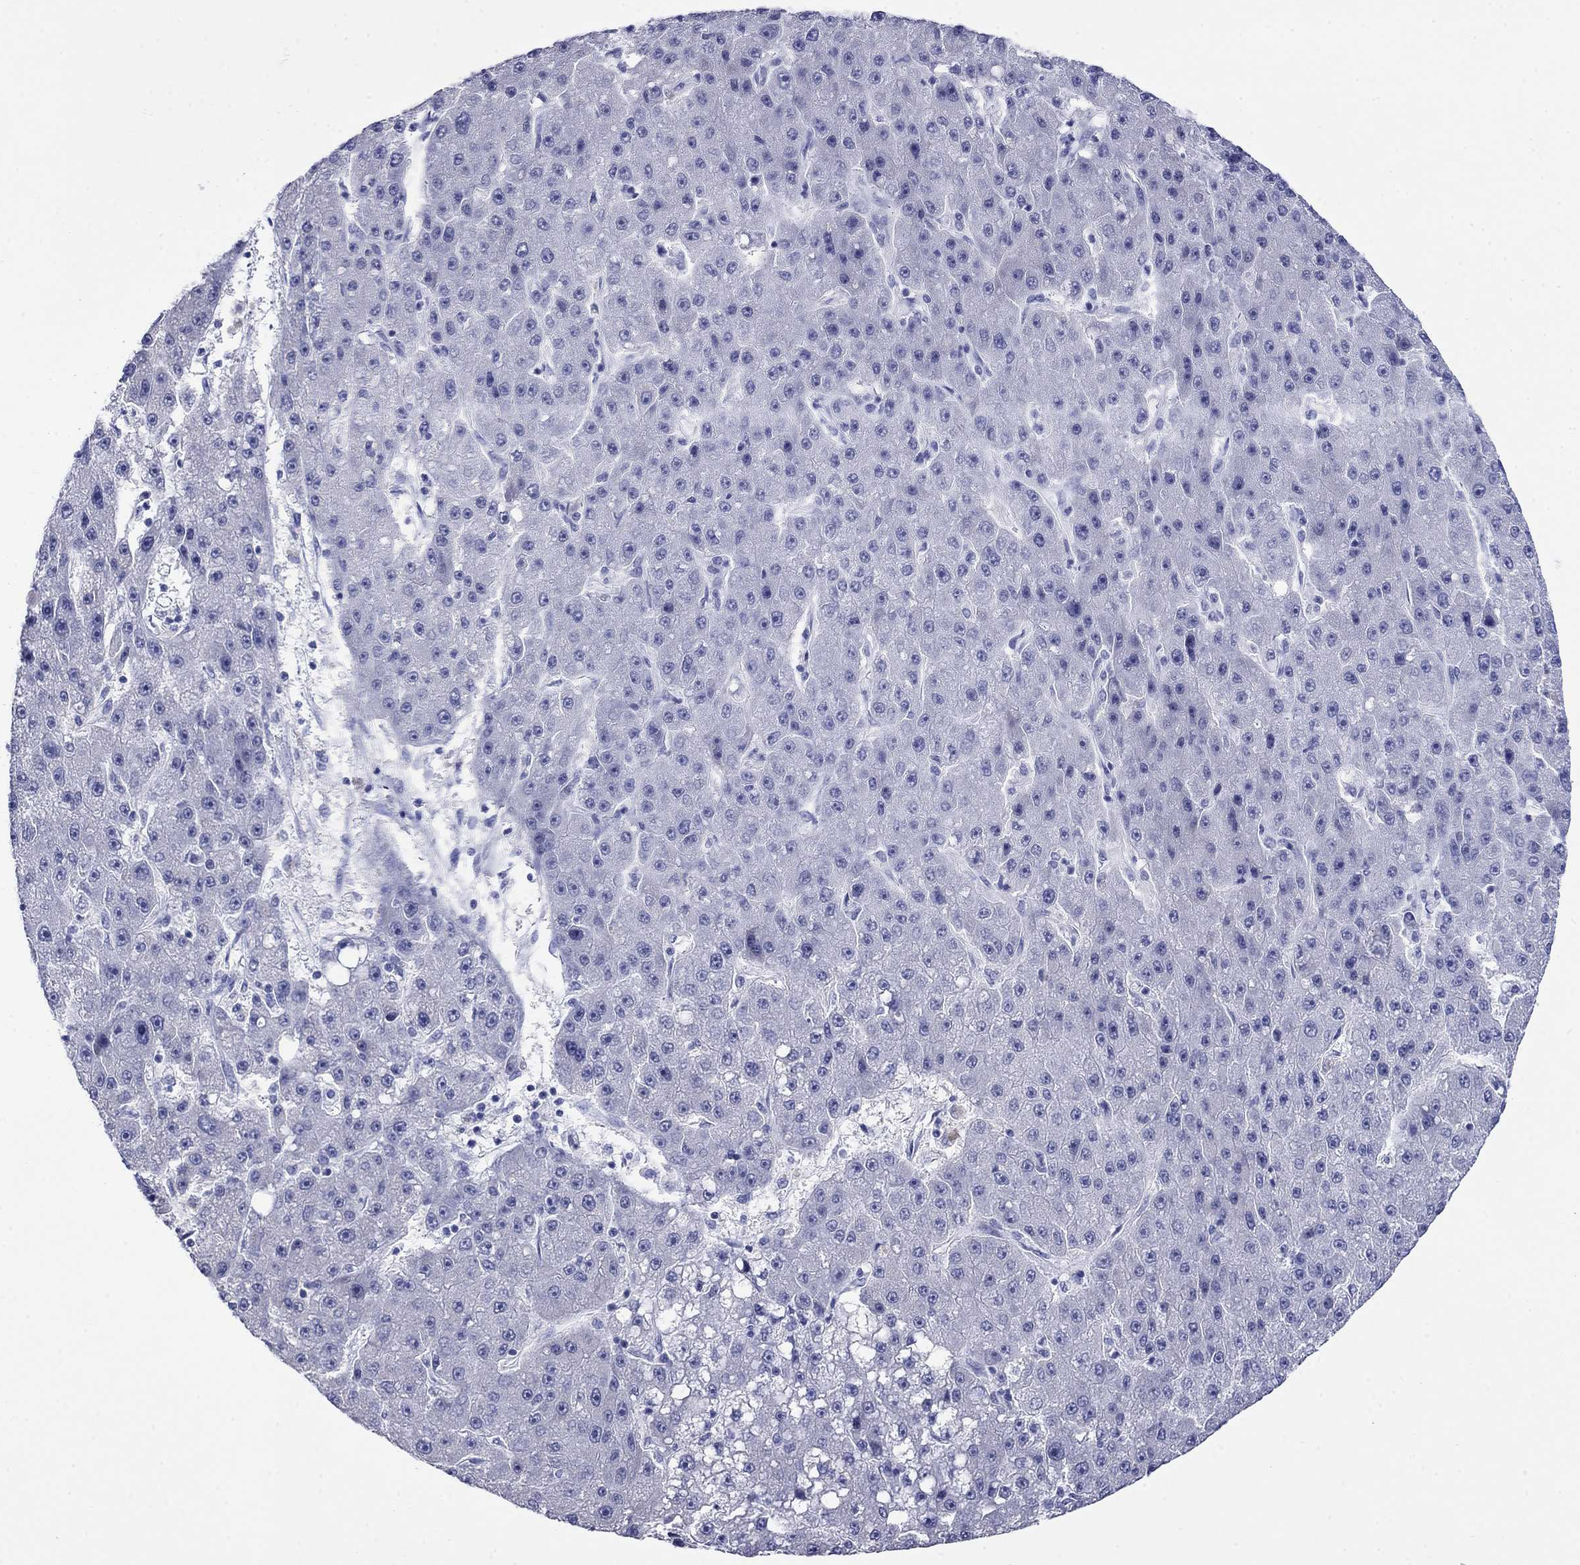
{"staining": {"intensity": "negative", "quantity": "none", "location": "none"}, "tissue": "liver cancer", "cell_type": "Tumor cells", "image_type": "cancer", "snomed": [{"axis": "morphology", "description": "Carcinoma, Hepatocellular, NOS"}, {"axis": "topography", "description": "Liver"}], "caption": "IHC micrograph of neoplastic tissue: human liver cancer (hepatocellular carcinoma) stained with DAB reveals no significant protein staining in tumor cells. (Stains: DAB immunohistochemistry (IHC) with hematoxylin counter stain, Microscopy: brightfield microscopy at high magnification).", "gene": "GIP", "patient": {"sex": "male", "age": 67}}